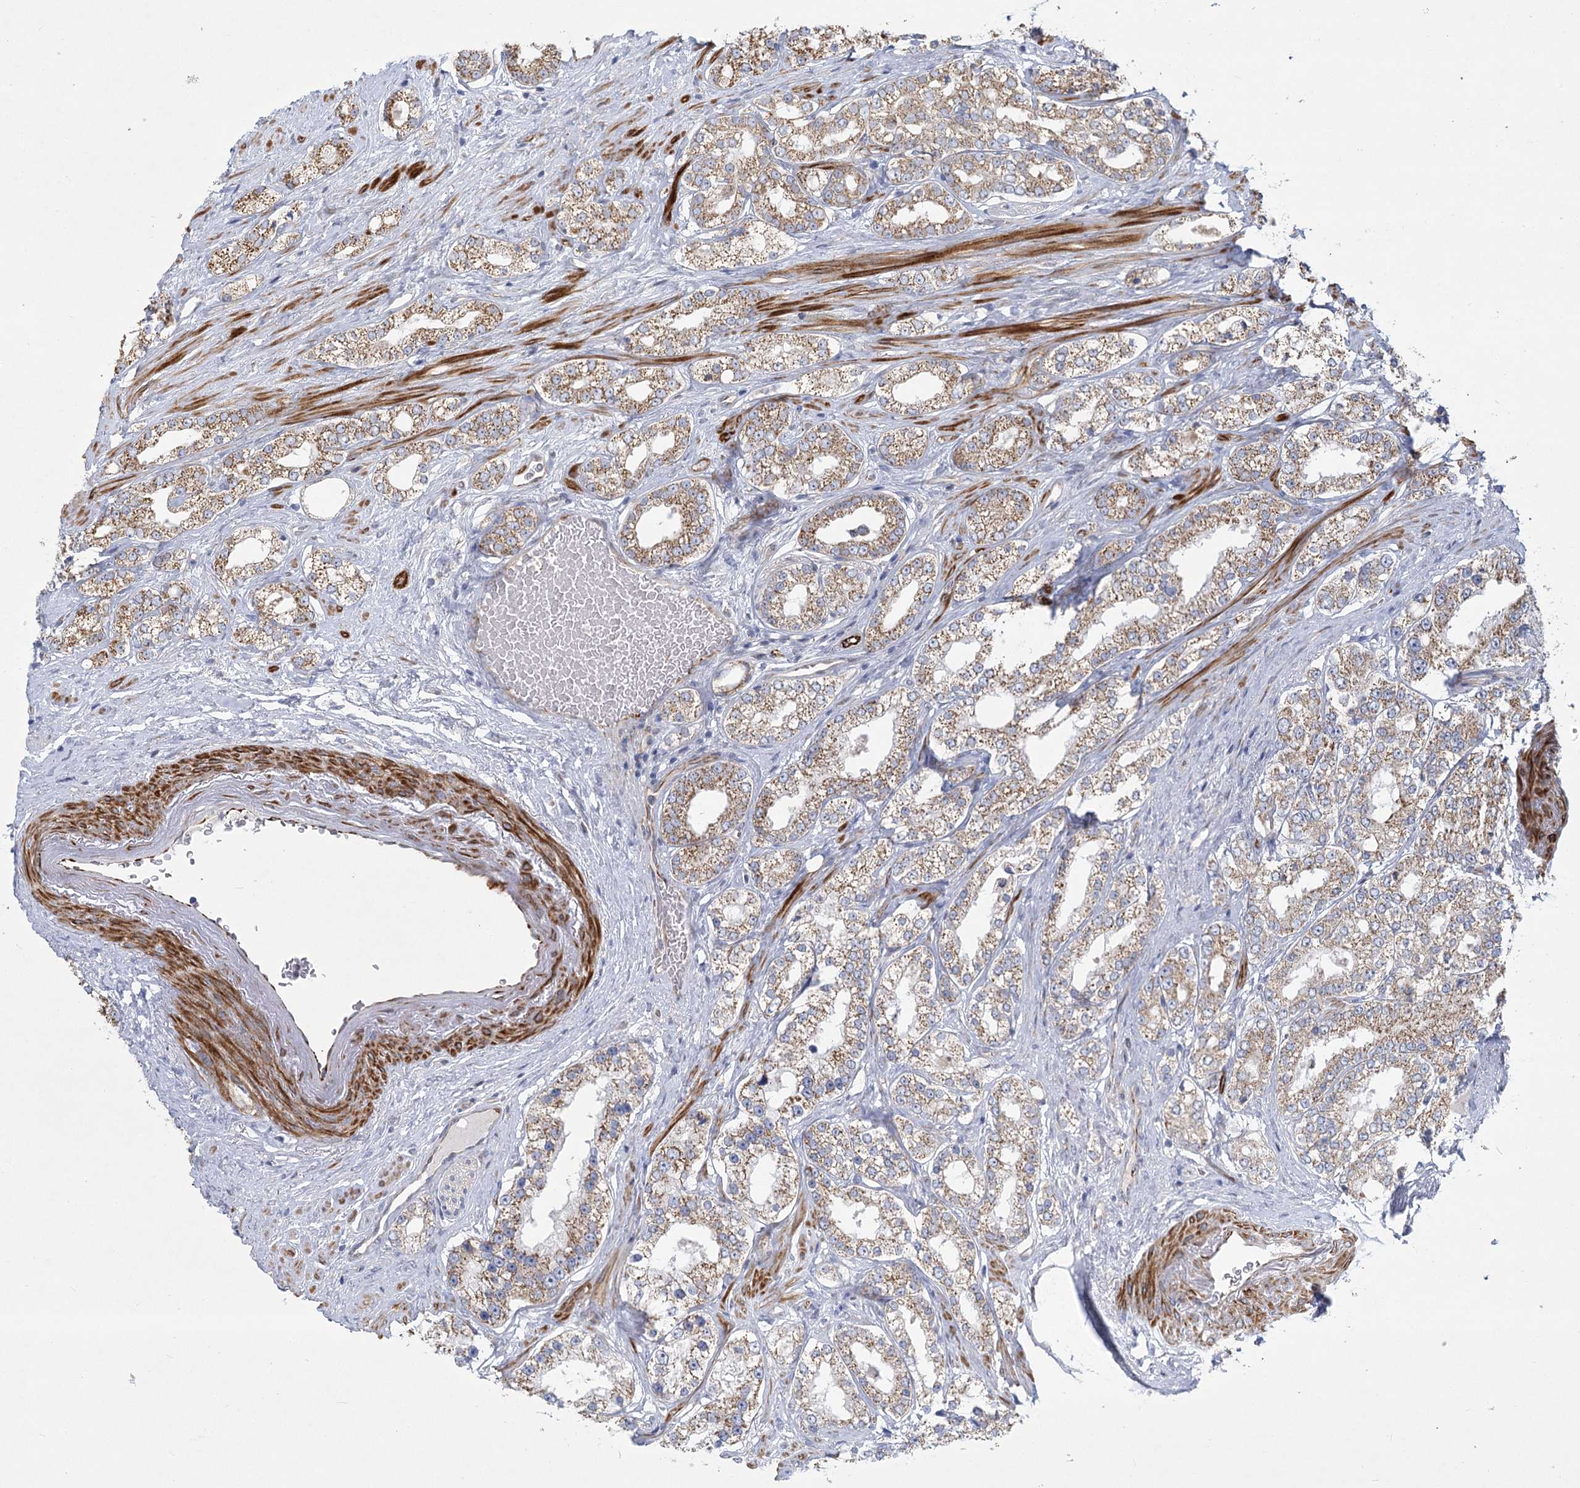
{"staining": {"intensity": "moderate", "quantity": ">75%", "location": "cytoplasmic/membranous"}, "tissue": "prostate cancer", "cell_type": "Tumor cells", "image_type": "cancer", "snomed": [{"axis": "morphology", "description": "Normal tissue, NOS"}, {"axis": "morphology", "description": "Adenocarcinoma, High grade"}, {"axis": "topography", "description": "Prostate"}], "caption": "Prostate cancer (high-grade adenocarcinoma) stained with a protein marker reveals moderate staining in tumor cells.", "gene": "DHTKD1", "patient": {"sex": "male", "age": 83}}